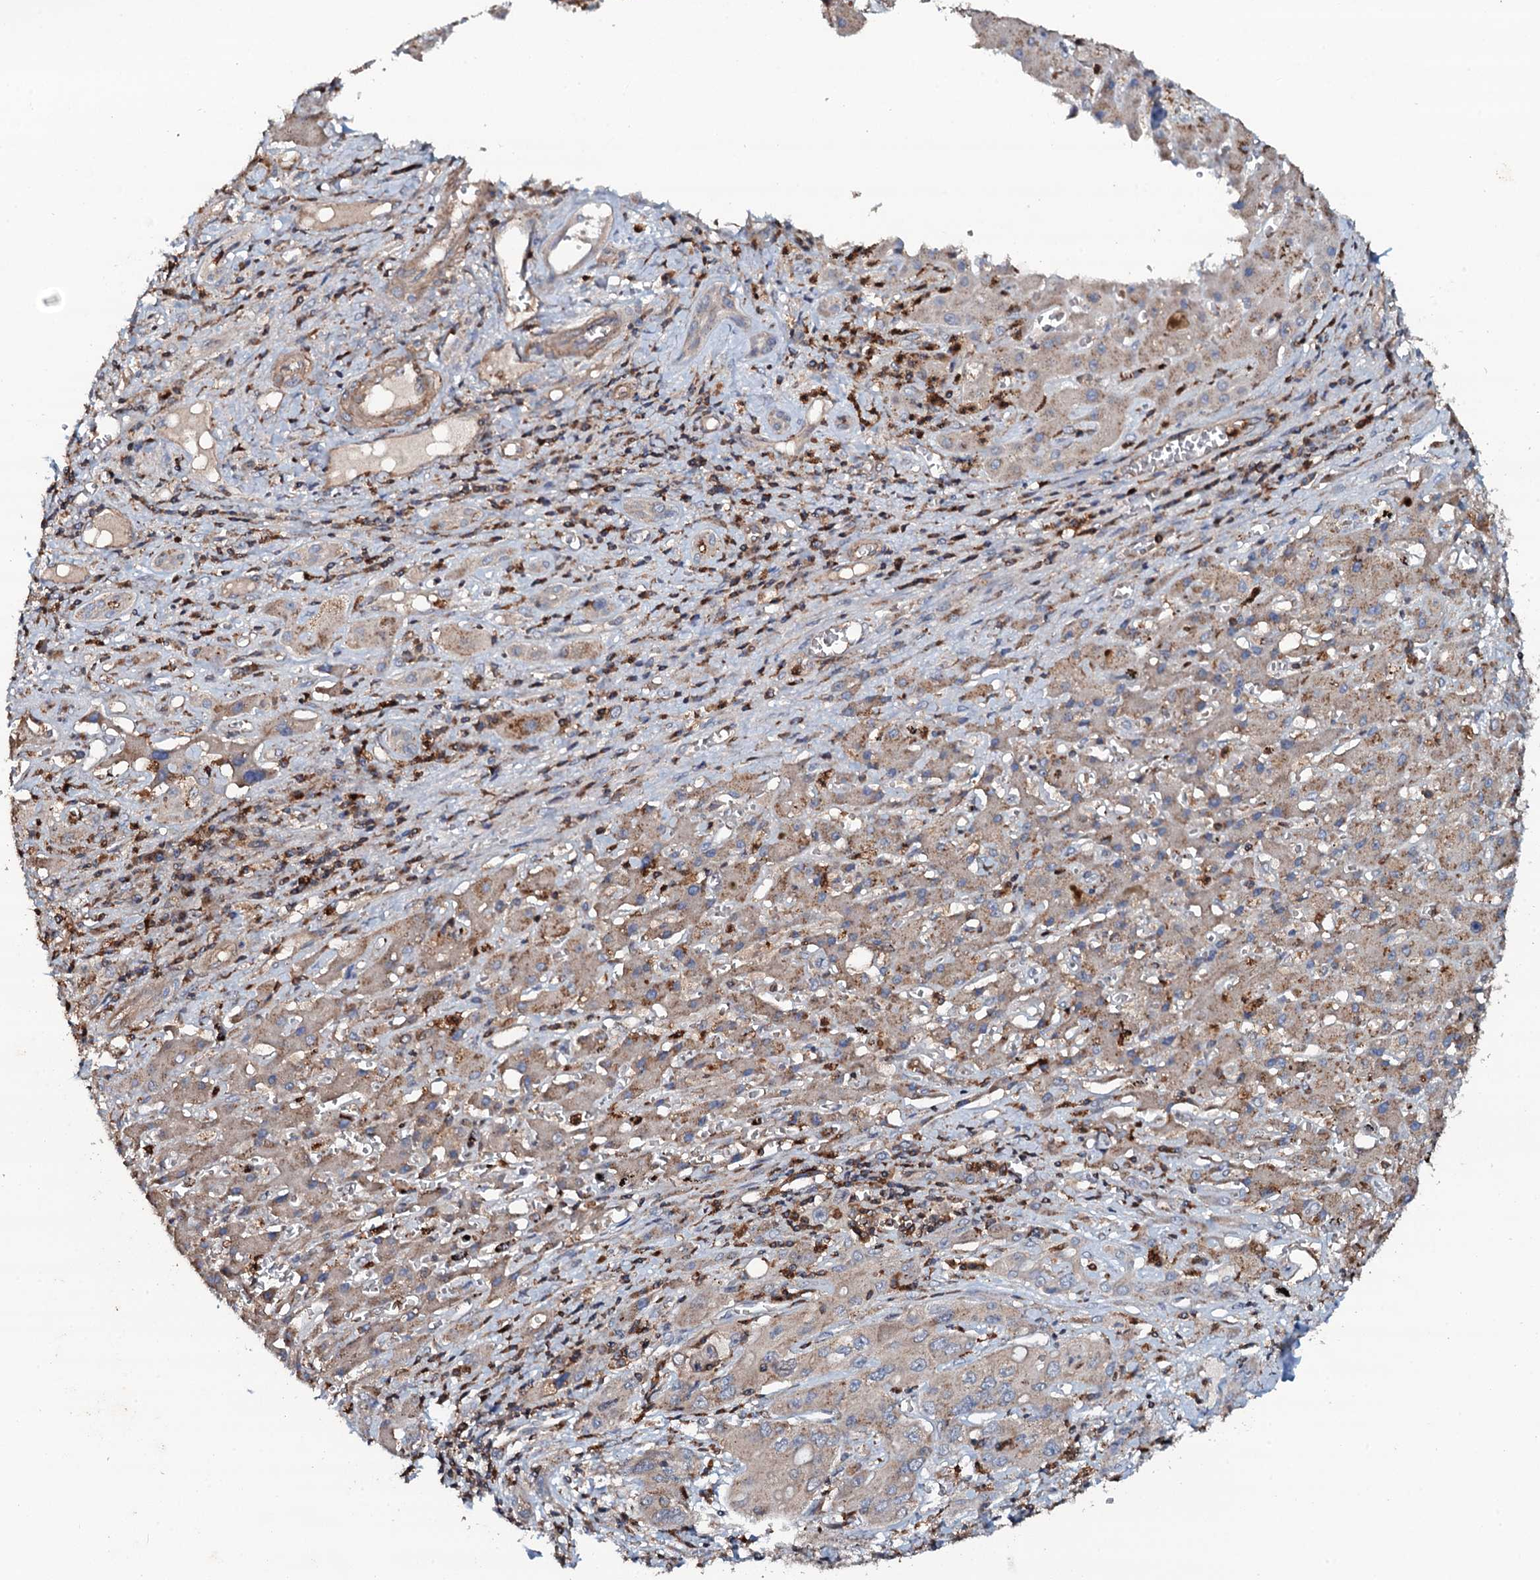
{"staining": {"intensity": "weak", "quantity": "<25%", "location": "cytoplasmic/membranous"}, "tissue": "liver cancer", "cell_type": "Tumor cells", "image_type": "cancer", "snomed": [{"axis": "morphology", "description": "Cholangiocarcinoma"}, {"axis": "topography", "description": "Liver"}], "caption": "This is an immunohistochemistry histopathology image of liver cancer (cholangiocarcinoma). There is no positivity in tumor cells.", "gene": "GRK2", "patient": {"sex": "male", "age": 67}}